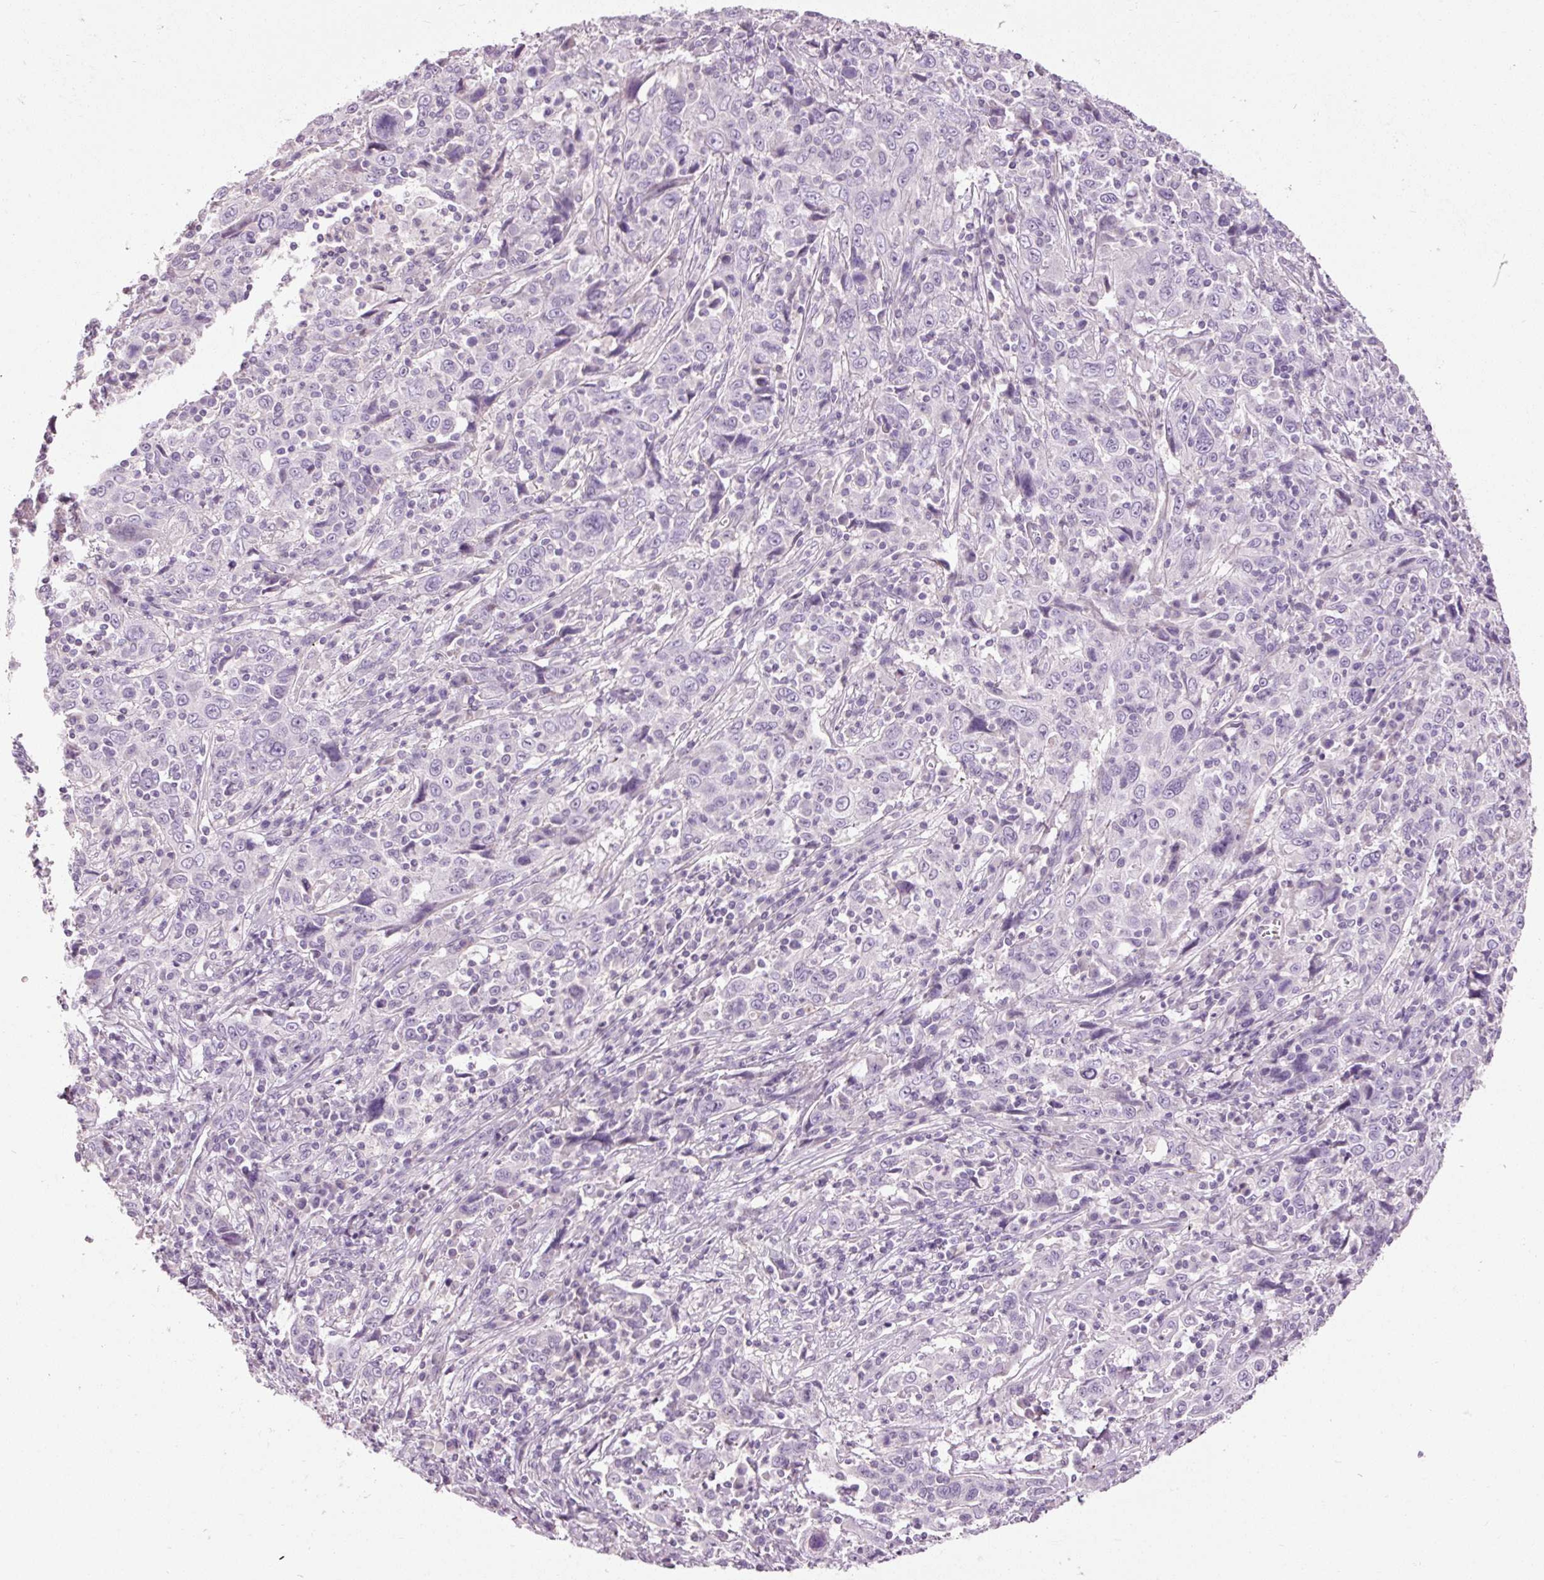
{"staining": {"intensity": "negative", "quantity": "none", "location": "none"}, "tissue": "cervical cancer", "cell_type": "Tumor cells", "image_type": "cancer", "snomed": [{"axis": "morphology", "description": "Squamous cell carcinoma, NOS"}, {"axis": "topography", "description": "Cervix"}], "caption": "This is a micrograph of immunohistochemistry staining of cervical cancer (squamous cell carcinoma), which shows no positivity in tumor cells.", "gene": "MUC5AC", "patient": {"sex": "female", "age": 46}}